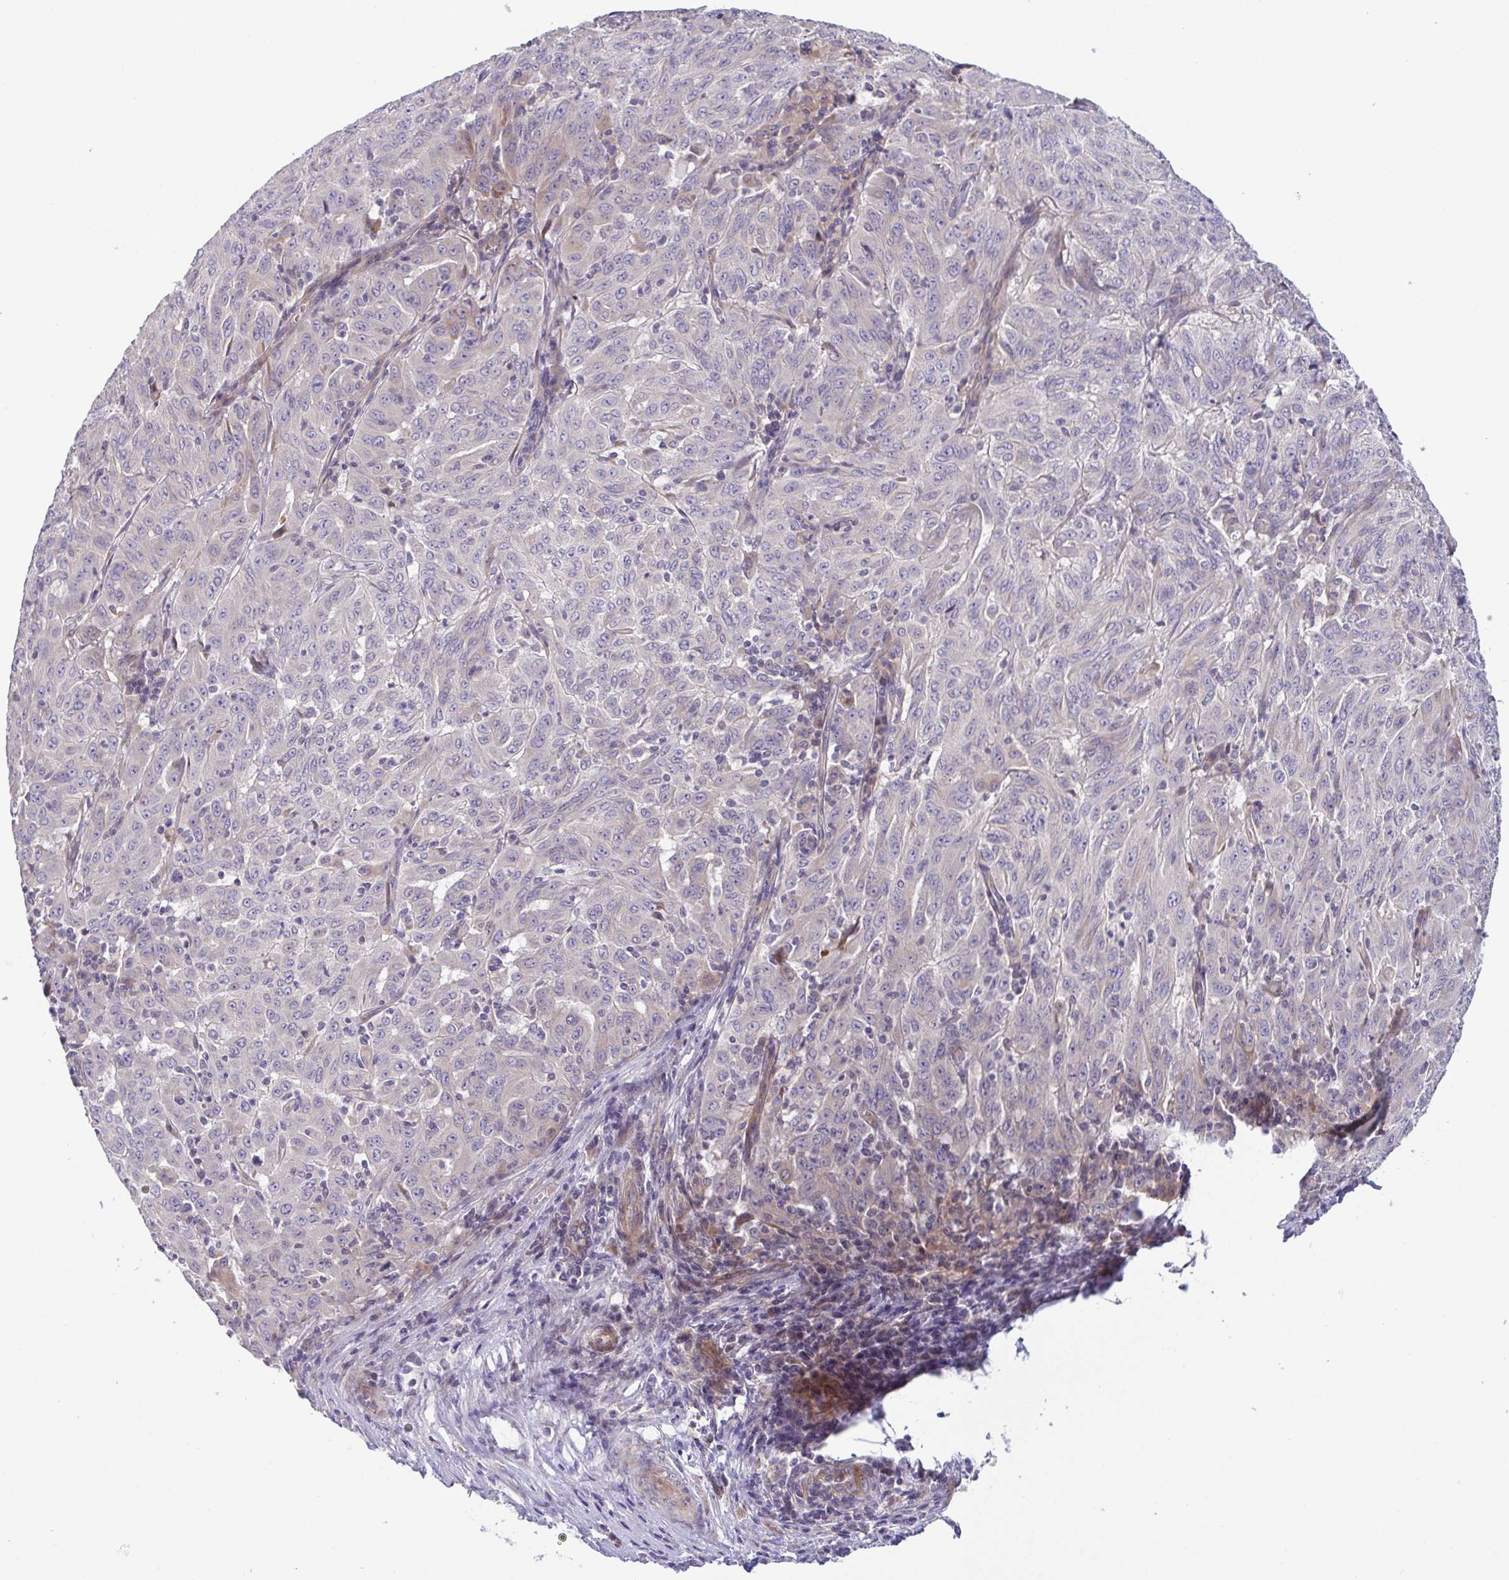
{"staining": {"intensity": "negative", "quantity": "none", "location": "none"}, "tissue": "pancreatic cancer", "cell_type": "Tumor cells", "image_type": "cancer", "snomed": [{"axis": "morphology", "description": "Adenocarcinoma, NOS"}, {"axis": "topography", "description": "Pancreas"}], "caption": "Tumor cells are negative for brown protein staining in pancreatic cancer (adenocarcinoma).", "gene": "LMF2", "patient": {"sex": "male", "age": 63}}